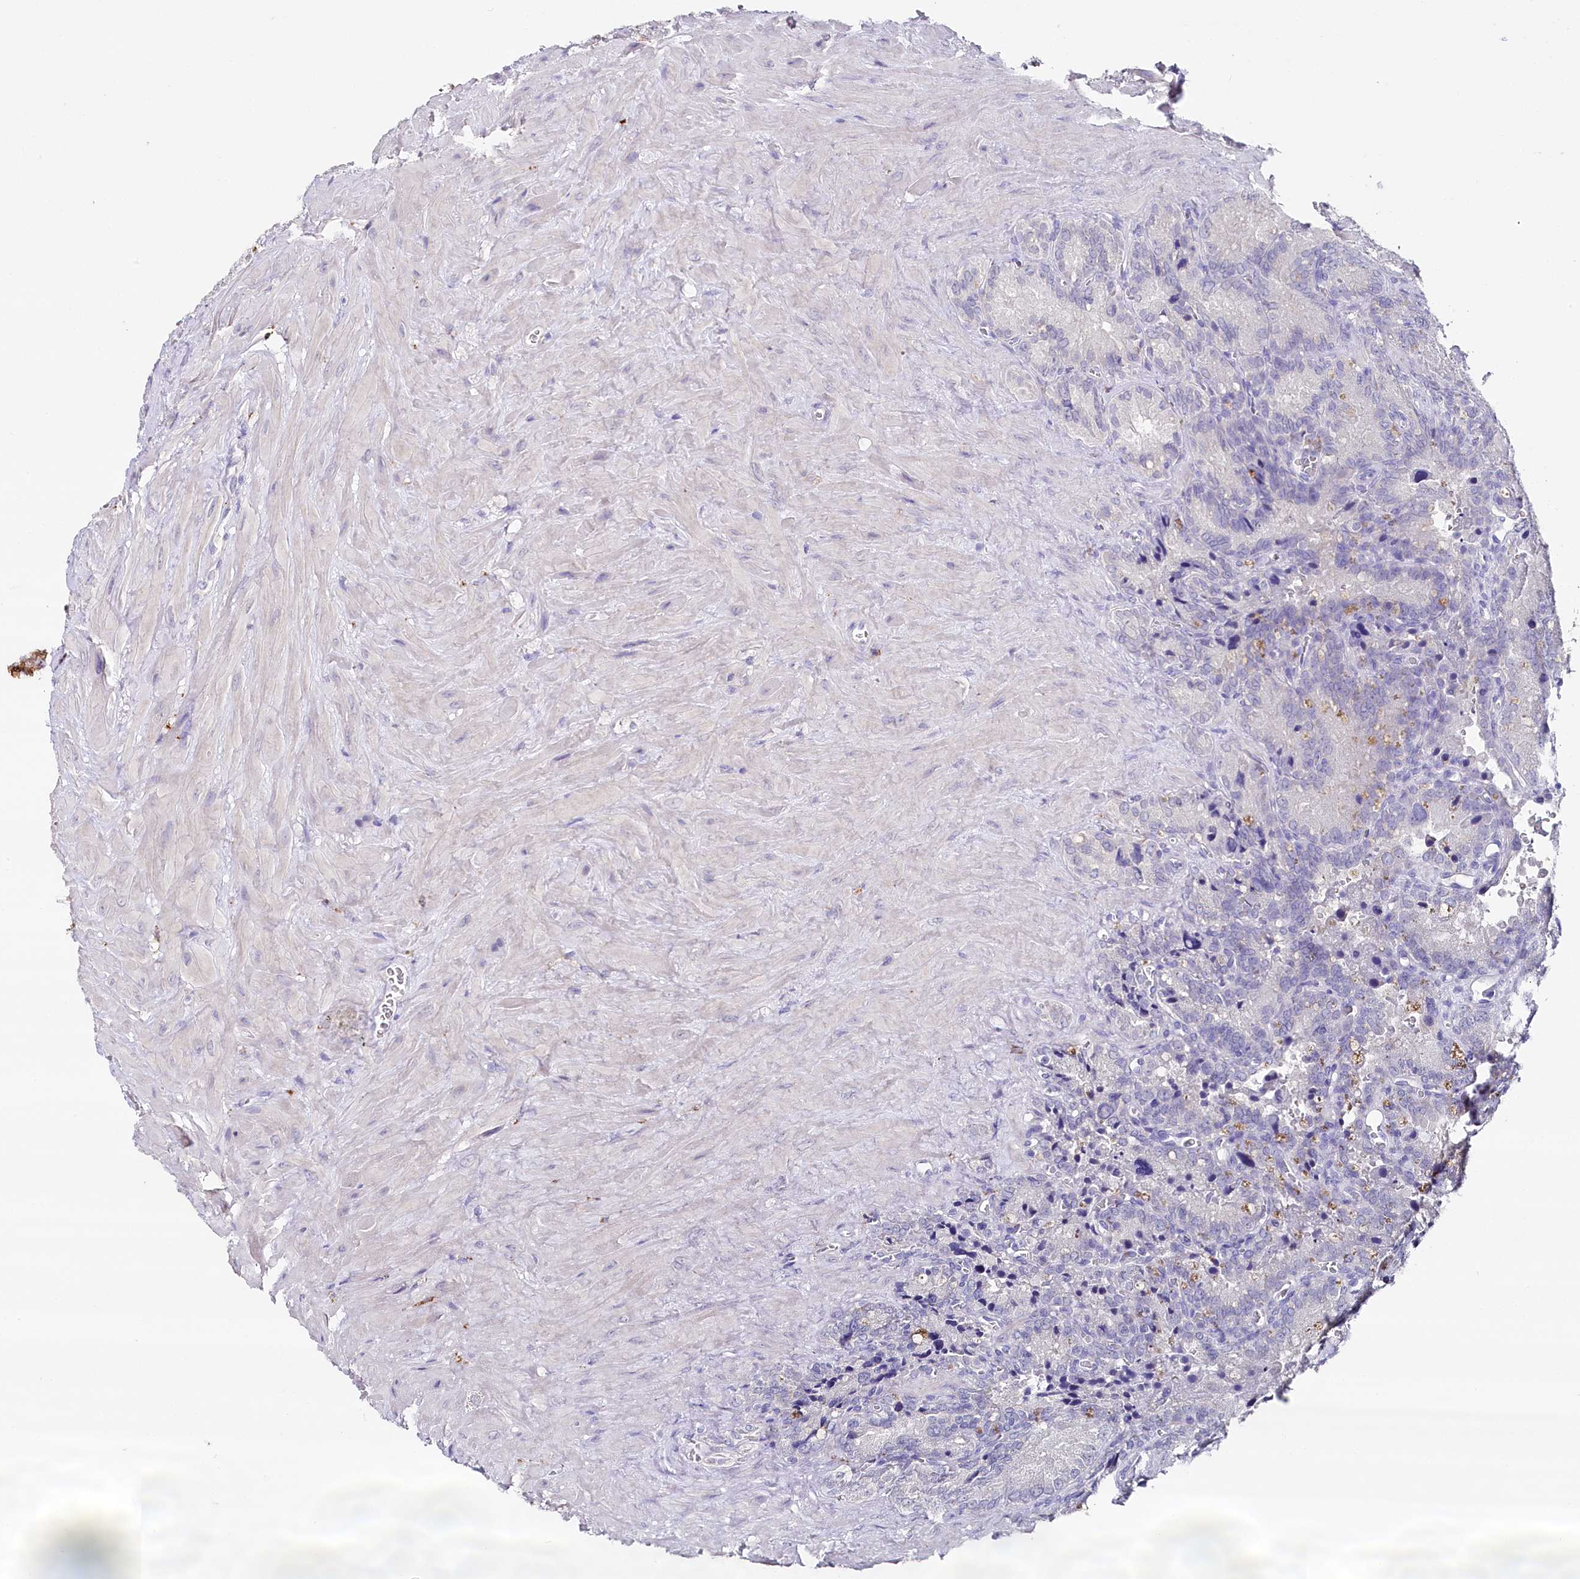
{"staining": {"intensity": "negative", "quantity": "none", "location": "none"}, "tissue": "seminal vesicle", "cell_type": "Glandular cells", "image_type": "normal", "snomed": [{"axis": "morphology", "description": "Normal tissue, NOS"}, {"axis": "topography", "description": "Seminal veicle"}], "caption": "DAB immunohistochemical staining of benign seminal vesicle shows no significant staining in glandular cells.", "gene": "CLEC4M", "patient": {"sex": "male", "age": 62}}